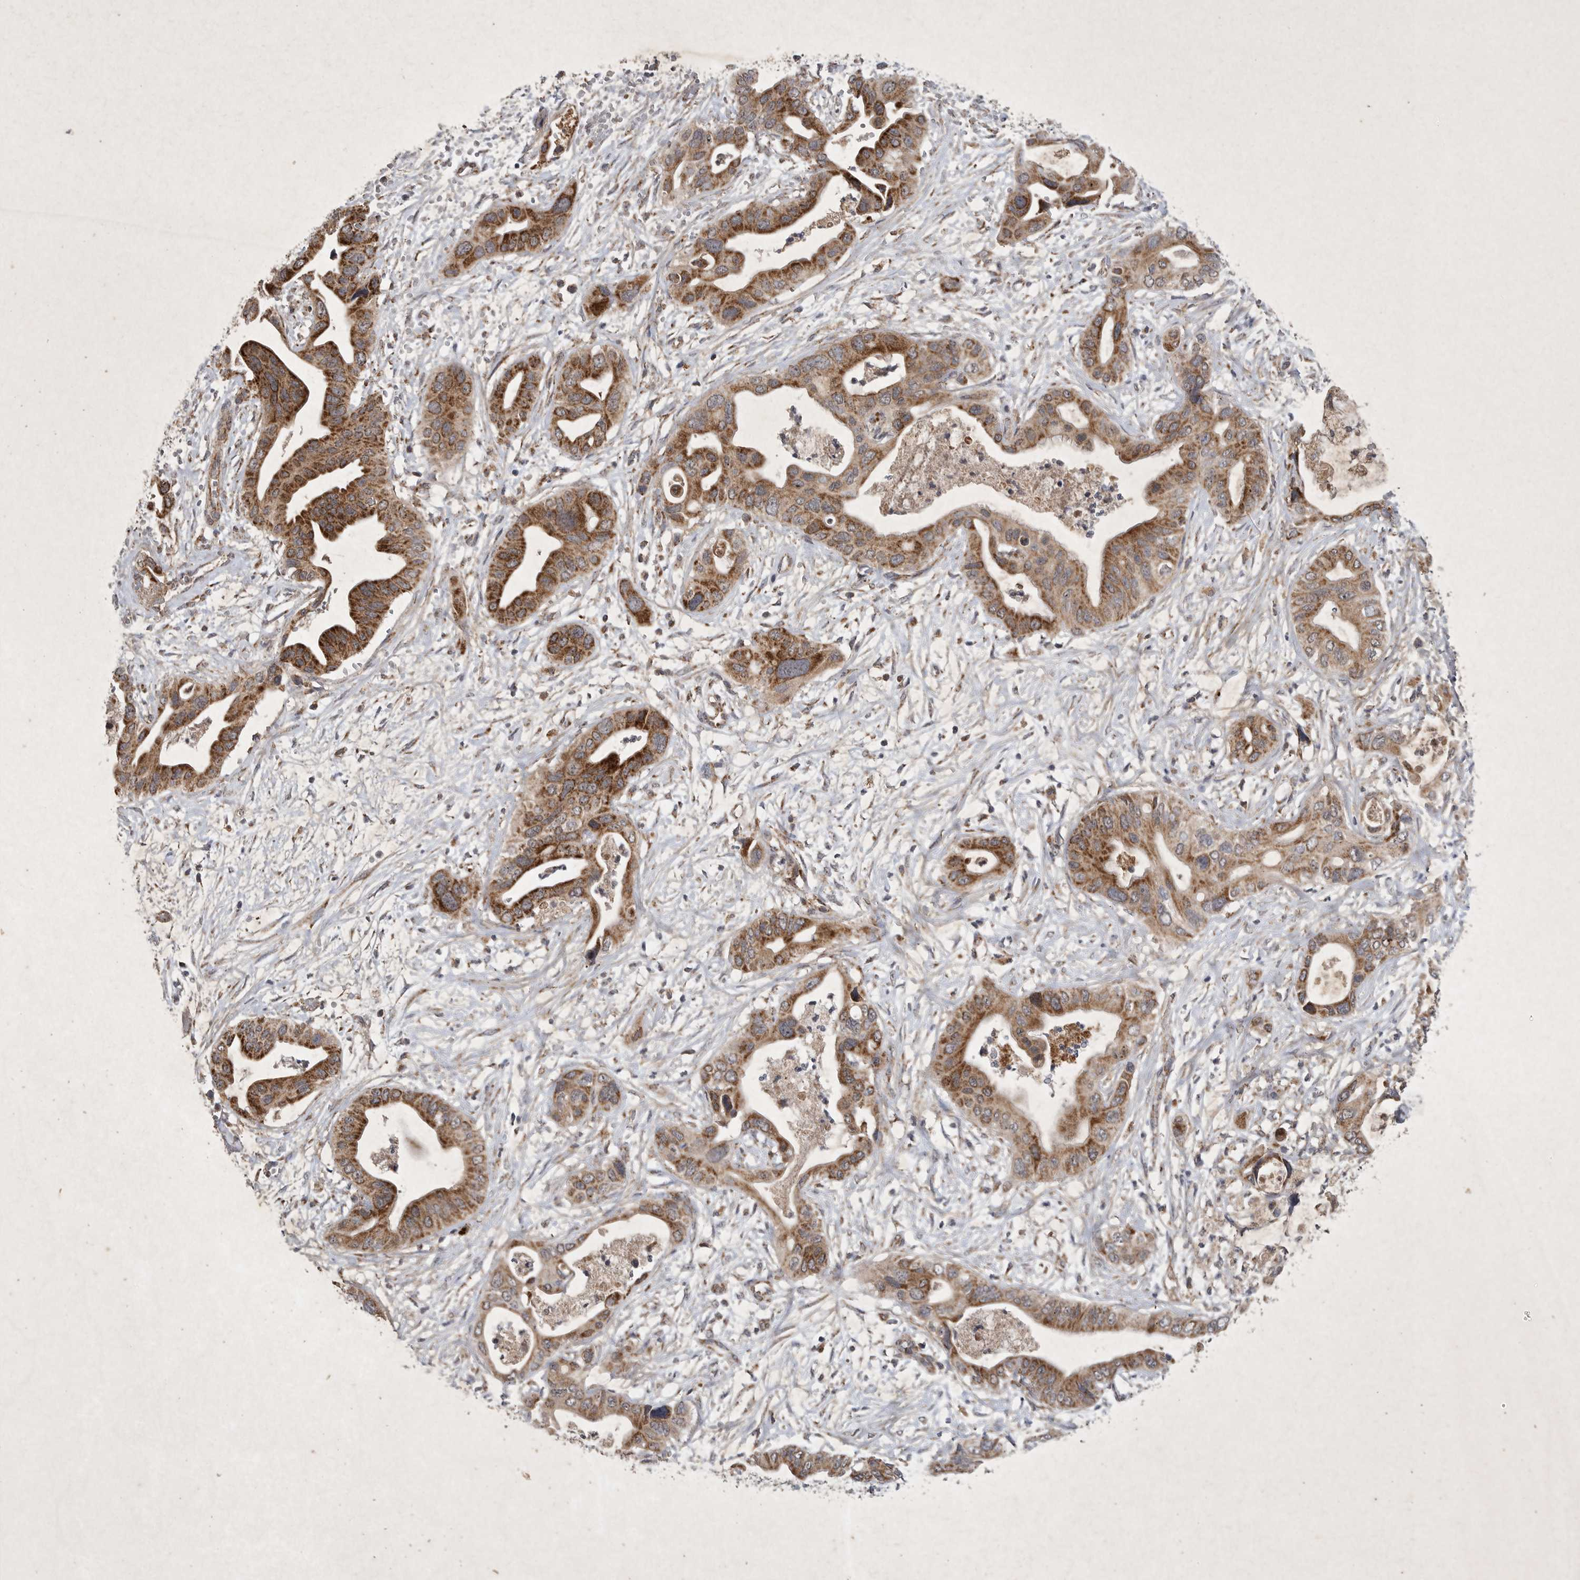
{"staining": {"intensity": "strong", "quantity": ">75%", "location": "cytoplasmic/membranous"}, "tissue": "pancreatic cancer", "cell_type": "Tumor cells", "image_type": "cancer", "snomed": [{"axis": "morphology", "description": "Adenocarcinoma, NOS"}, {"axis": "topography", "description": "Pancreas"}], "caption": "A brown stain shows strong cytoplasmic/membranous positivity of a protein in human pancreatic adenocarcinoma tumor cells.", "gene": "DDR1", "patient": {"sex": "male", "age": 66}}